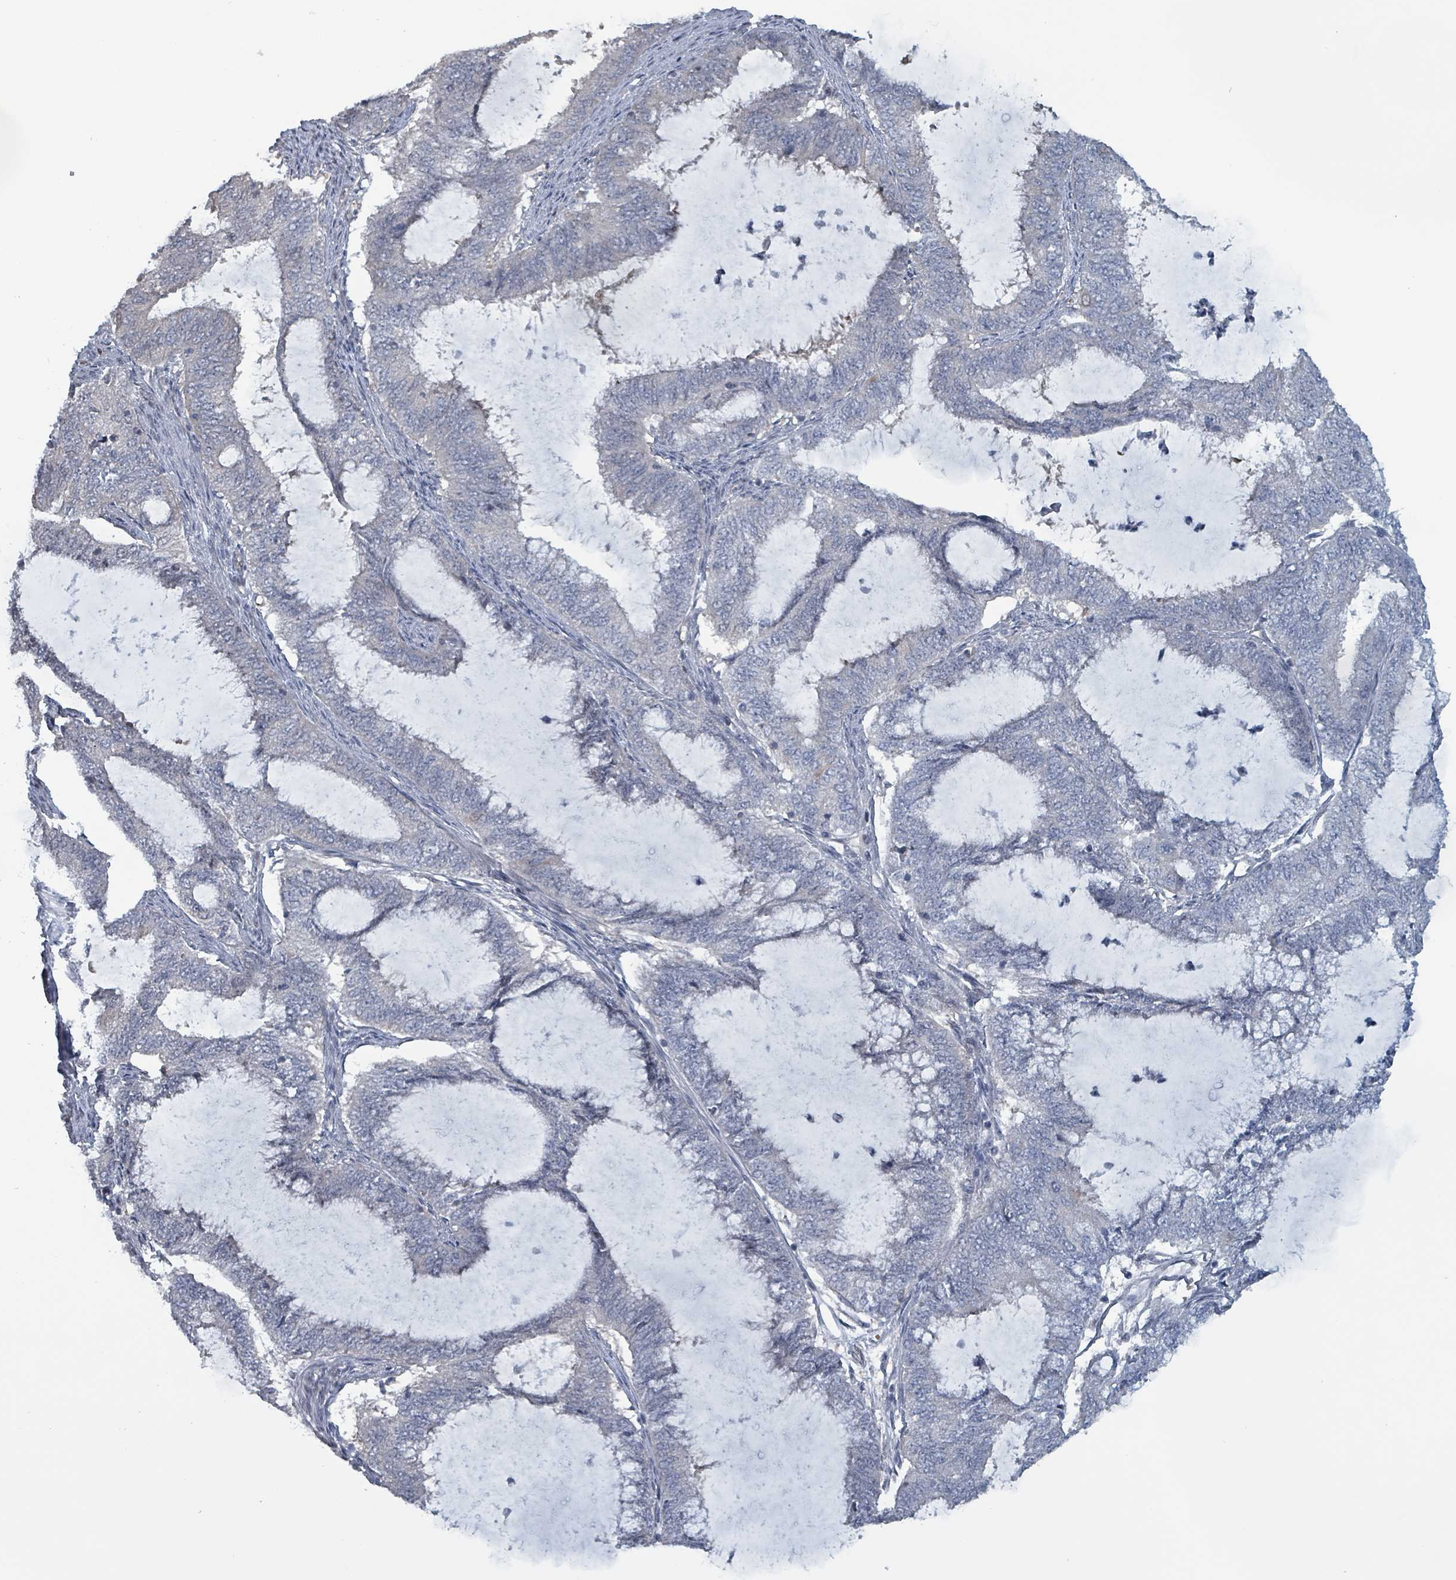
{"staining": {"intensity": "negative", "quantity": "none", "location": "none"}, "tissue": "endometrial cancer", "cell_type": "Tumor cells", "image_type": "cancer", "snomed": [{"axis": "morphology", "description": "Adenocarcinoma, NOS"}, {"axis": "topography", "description": "Endometrium"}], "caption": "Tumor cells show no significant protein expression in endometrial cancer (adenocarcinoma).", "gene": "BIVM", "patient": {"sex": "female", "age": 51}}